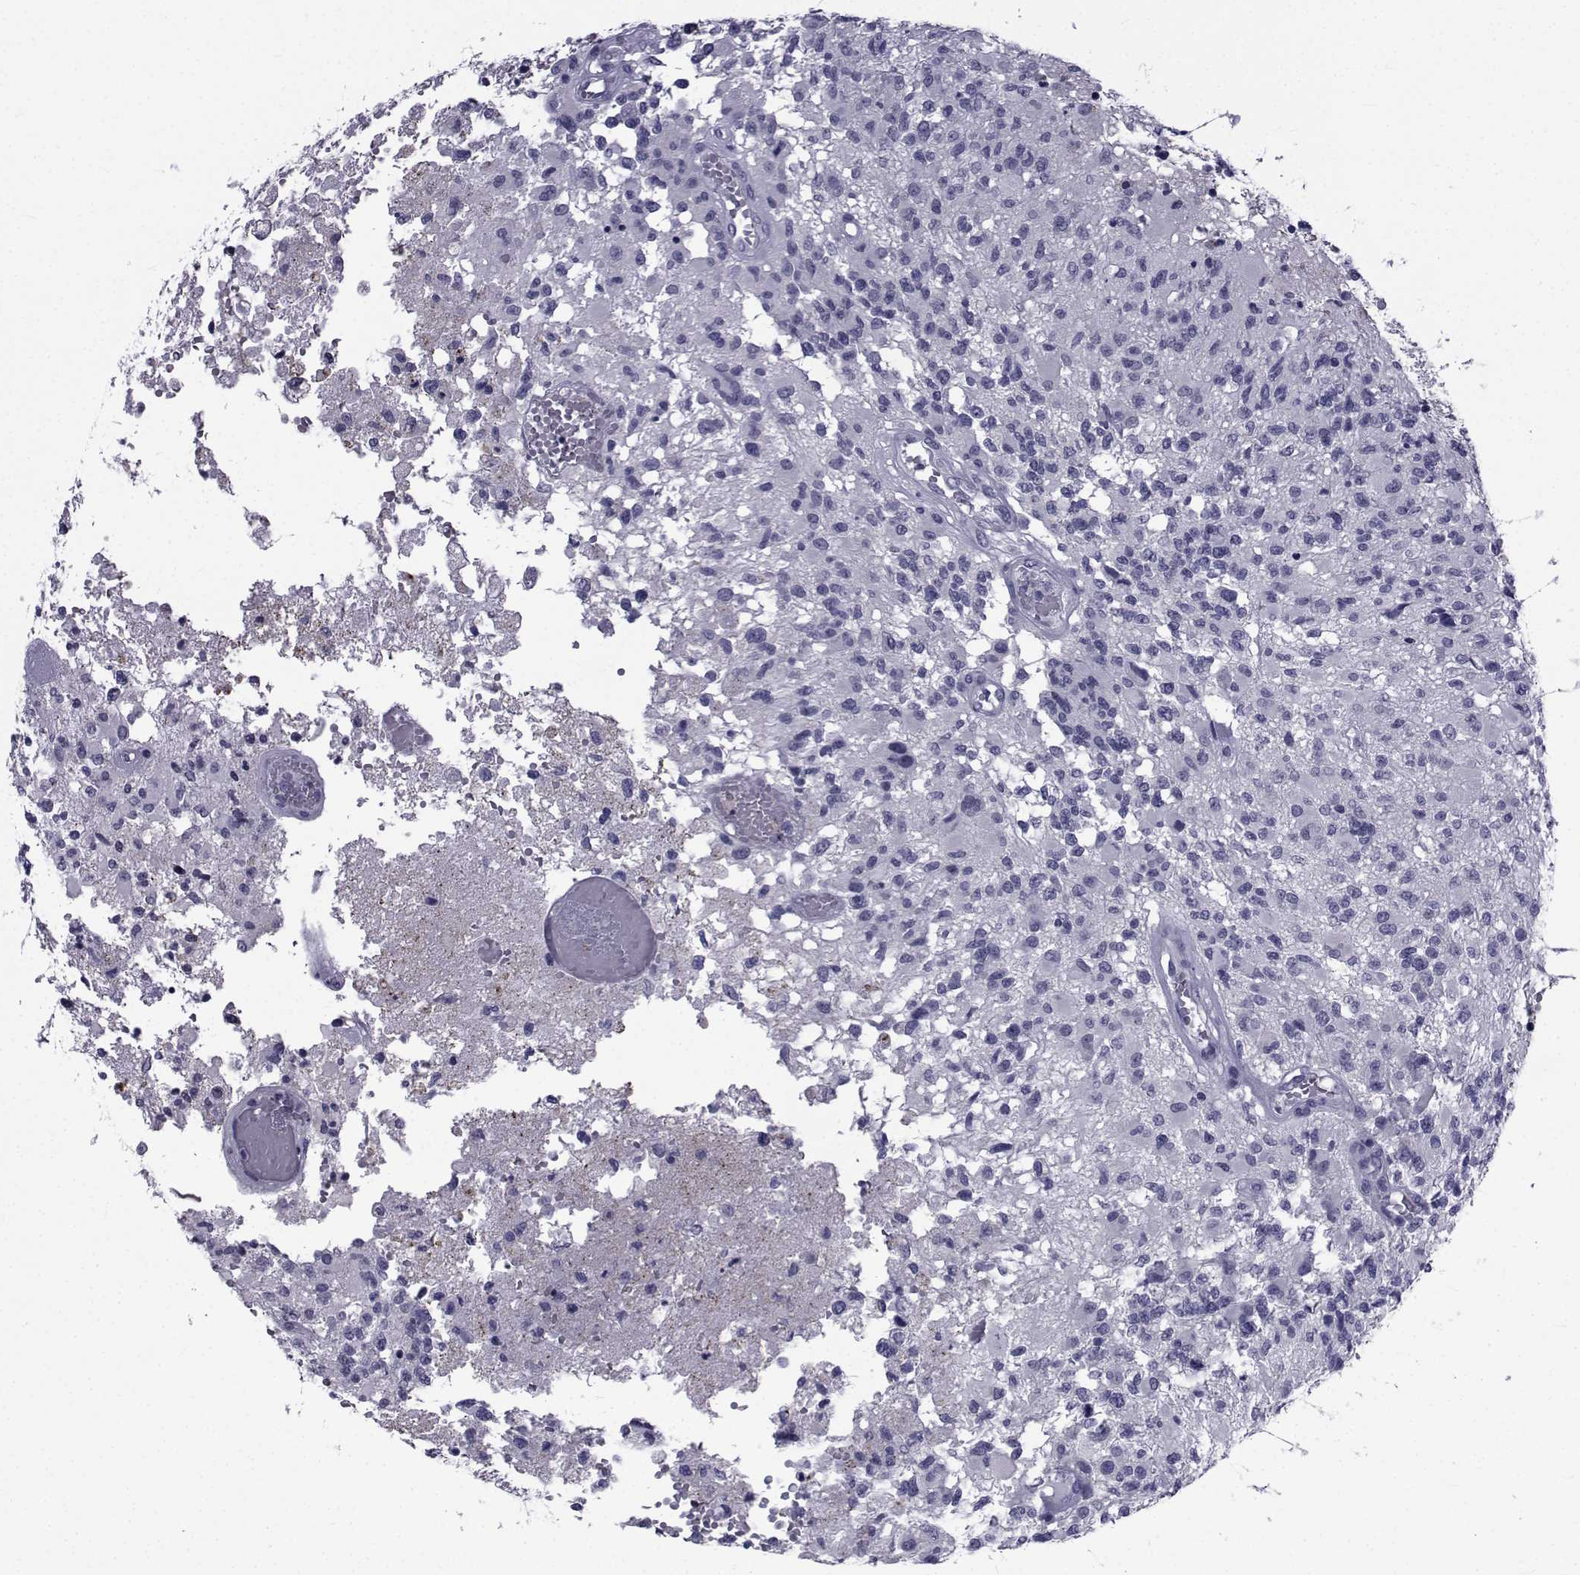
{"staining": {"intensity": "negative", "quantity": "none", "location": "none"}, "tissue": "glioma", "cell_type": "Tumor cells", "image_type": "cancer", "snomed": [{"axis": "morphology", "description": "Glioma, malignant, High grade"}, {"axis": "topography", "description": "Brain"}], "caption": "This is a micrograph of immunohistochemistry staining of malignant high-grade glioma, which shows no staining in tumor cells.", "gene": "PDE6H", "patient": {"sex": "female", "age": 63}}